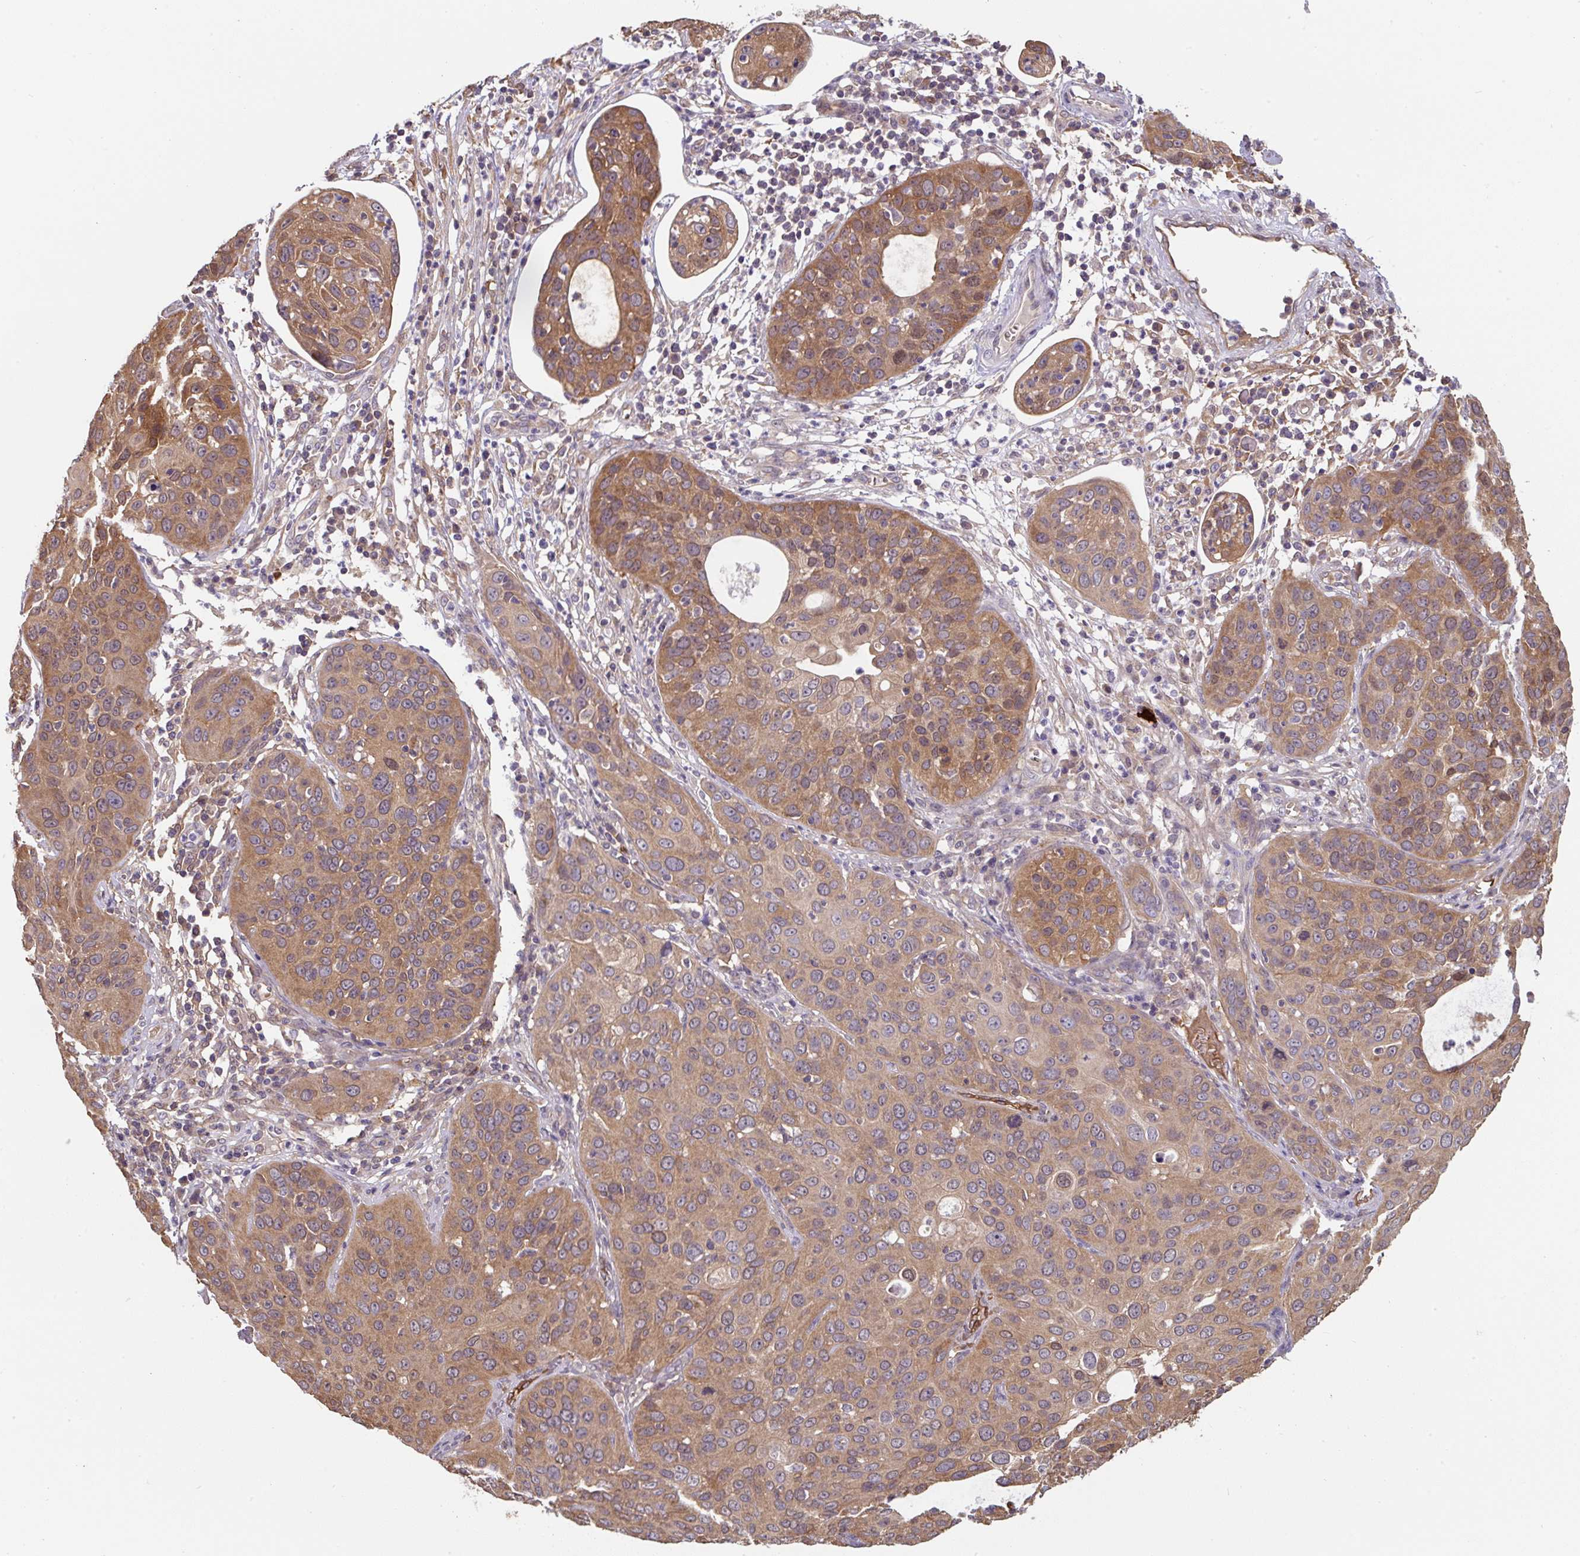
{"staining": {"intensity": "moderate", "quantity": ">75%", "location": "cytoplasmic/membranous"}, "tissue": "cervical cancer", "cell_type": "Tumor cells", "image_type": "cancer", "snomed": [{"axis": "morphology", "description": "Squamous cell carcinoma, NOS"}, {"axis": "topography", "description": "Cervix"}], "caption": "Immunohistochemistry (IHC) of cervical cancer demonstrates medium levels of moderate cytoplasmic/membranous staining in approximately >75% of tumor cells. Using DAB (brown) and hematoxylin (blue) stains, captured at high magnification using brightfield microscopy.", "gene": "ST13", "patient": {"sex": "female", "age": 36}}